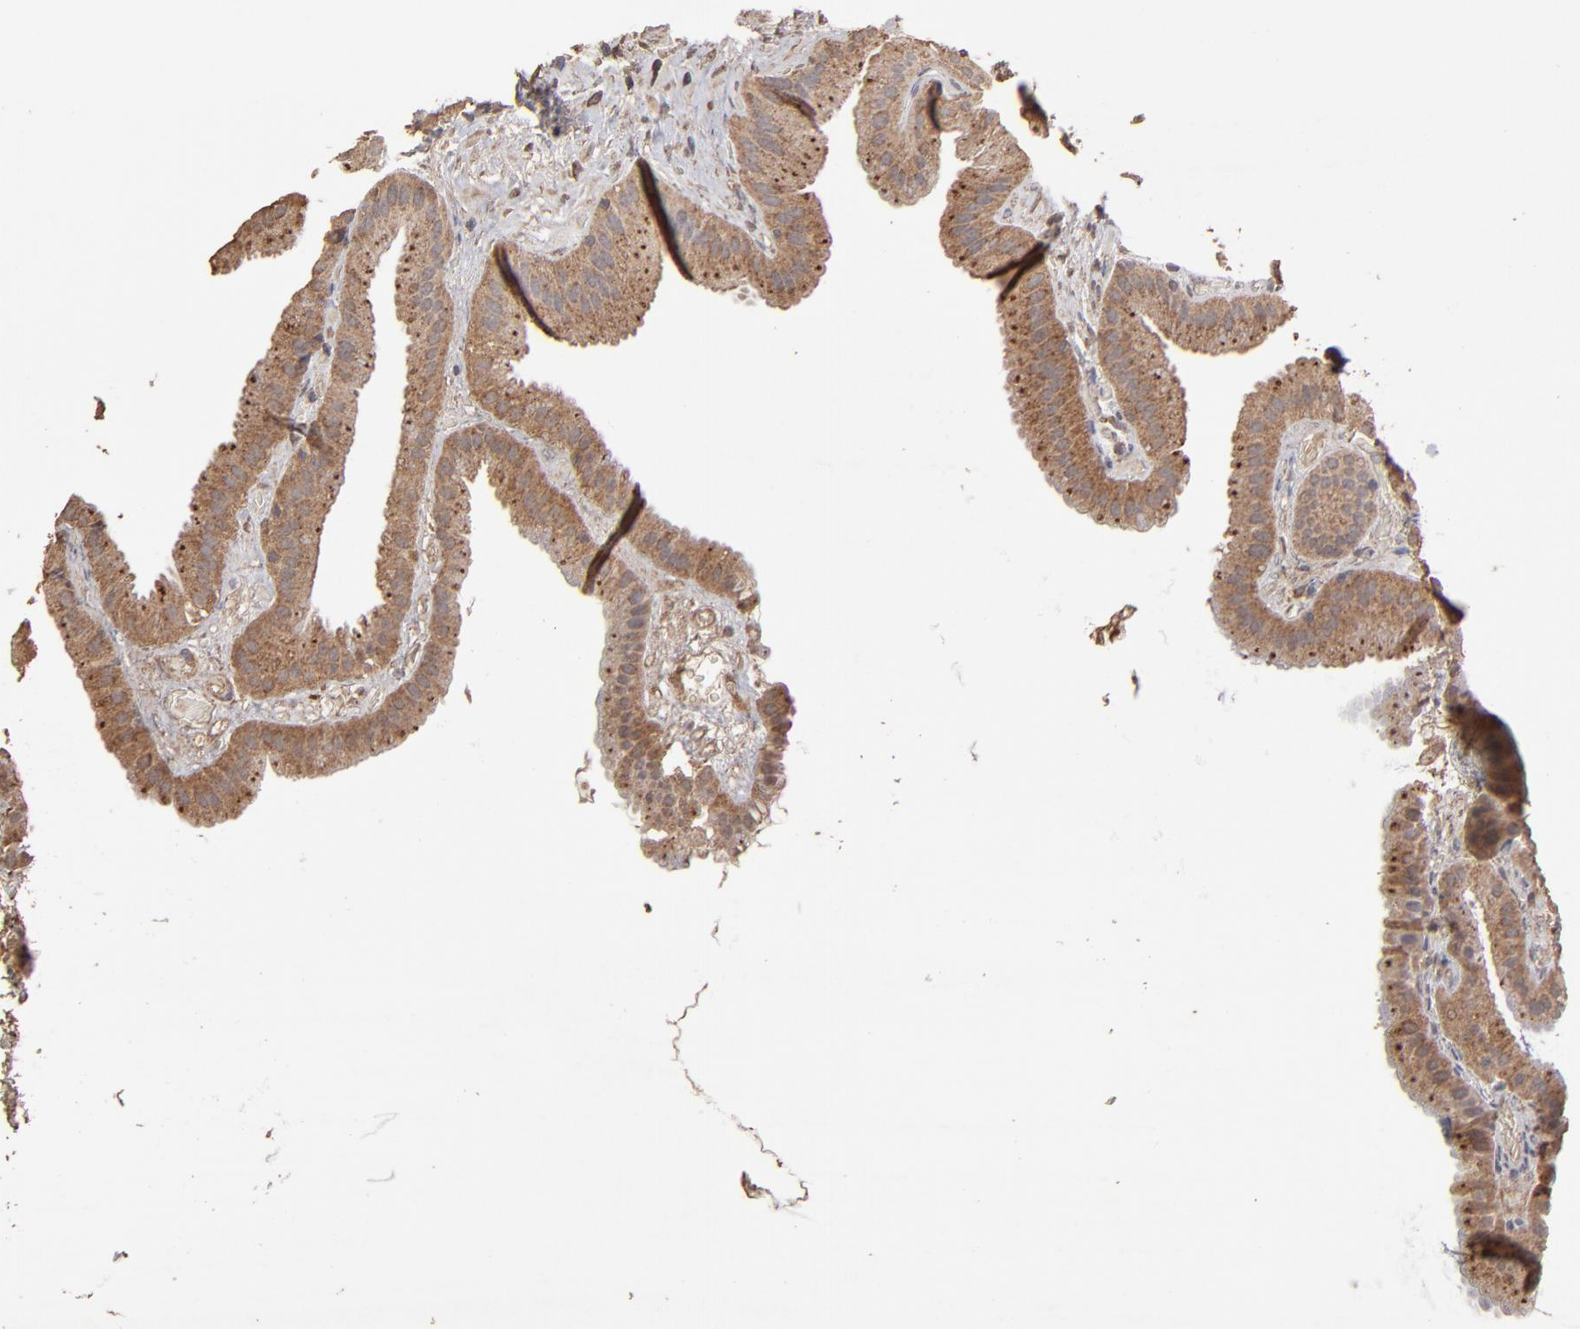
{"staining": {"intensity": "moderate", "quantity": ">75%", "location": "cytoplasmic/membranous"}, "tissue": "gallbladder", "cell_type": "Glandular cells", "image_type": "normal", "snomed": [{"axis": "morphology", "description": "Normal tissue, NOS"}, {"axis": "topography", "description": "Gallbladder"}], "caption": "An IHC image of unremarkable tissue is shown. Protein staining in brown shows moderate cytoplasmic/membranous positivity in gallbladder within glandular cells. The protein of interest is shown in brown color, while the nuclei are stained blue.", "gene": "MMP2", "patient": {"sex": "female", "age": 63}}